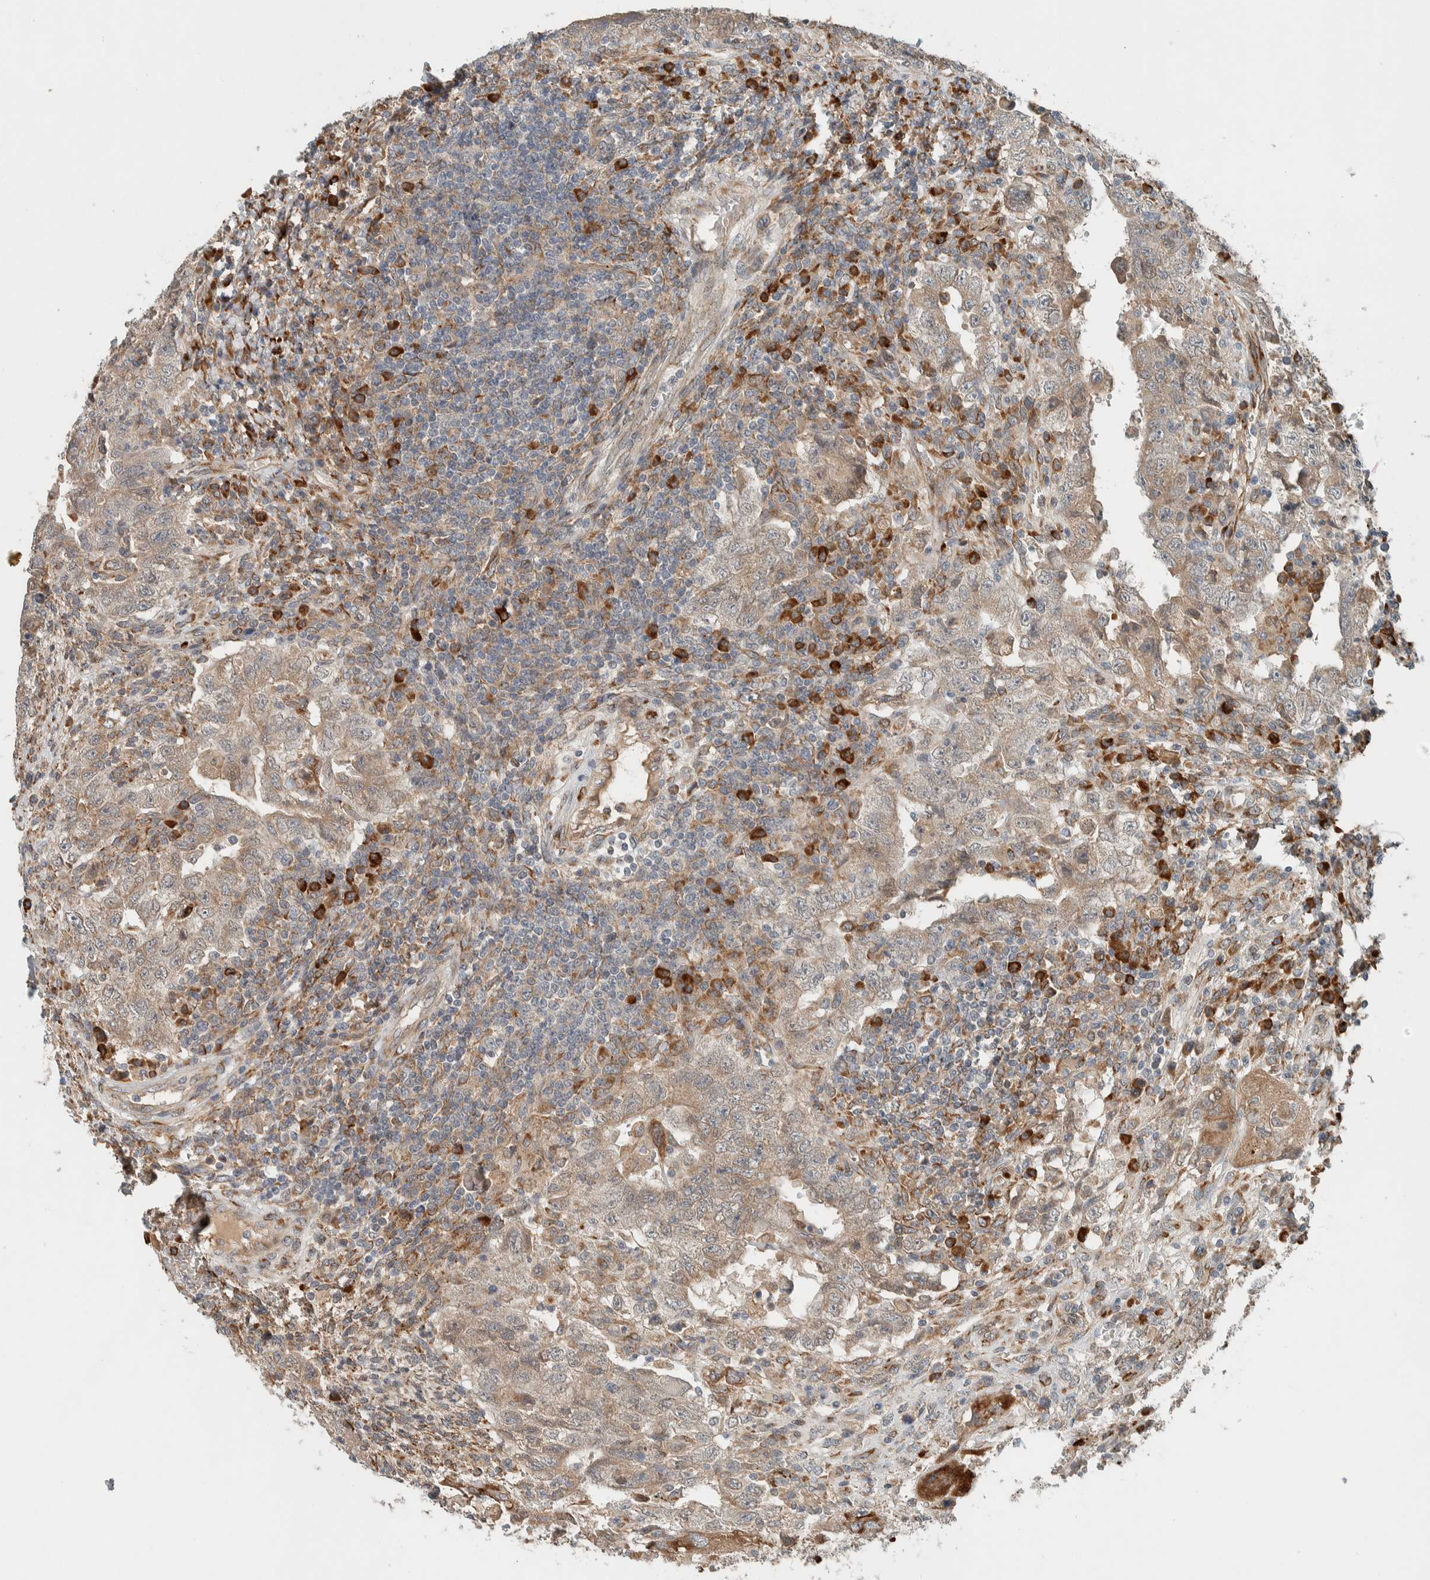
{"staining": {"intensity": "weak", "quantity": ">75%", "location": "cytoplasmic/membranous"}, "tissue": "testis cancer", "cell_type": "Tumor cells", "image_type": "cancer", "snomed": [{"axis": "morphology", "description": "Carcinoma, Embryonal, NOS"}, {"axis": "topography", "description": "Testis"}], "caption": "Immunohistochemistry (IHC) micrograph of neoplastic tissue: testis cancer stained using immunohistochemistry demonstrates low levels of weak protein expression localized specifically in the cytoplasmic/membranous of tumor cells, appearing as a cytoplasmic/membranous brown color.", "gene": "CTBP2", "patient": {"sex": "male", "age": 26}}